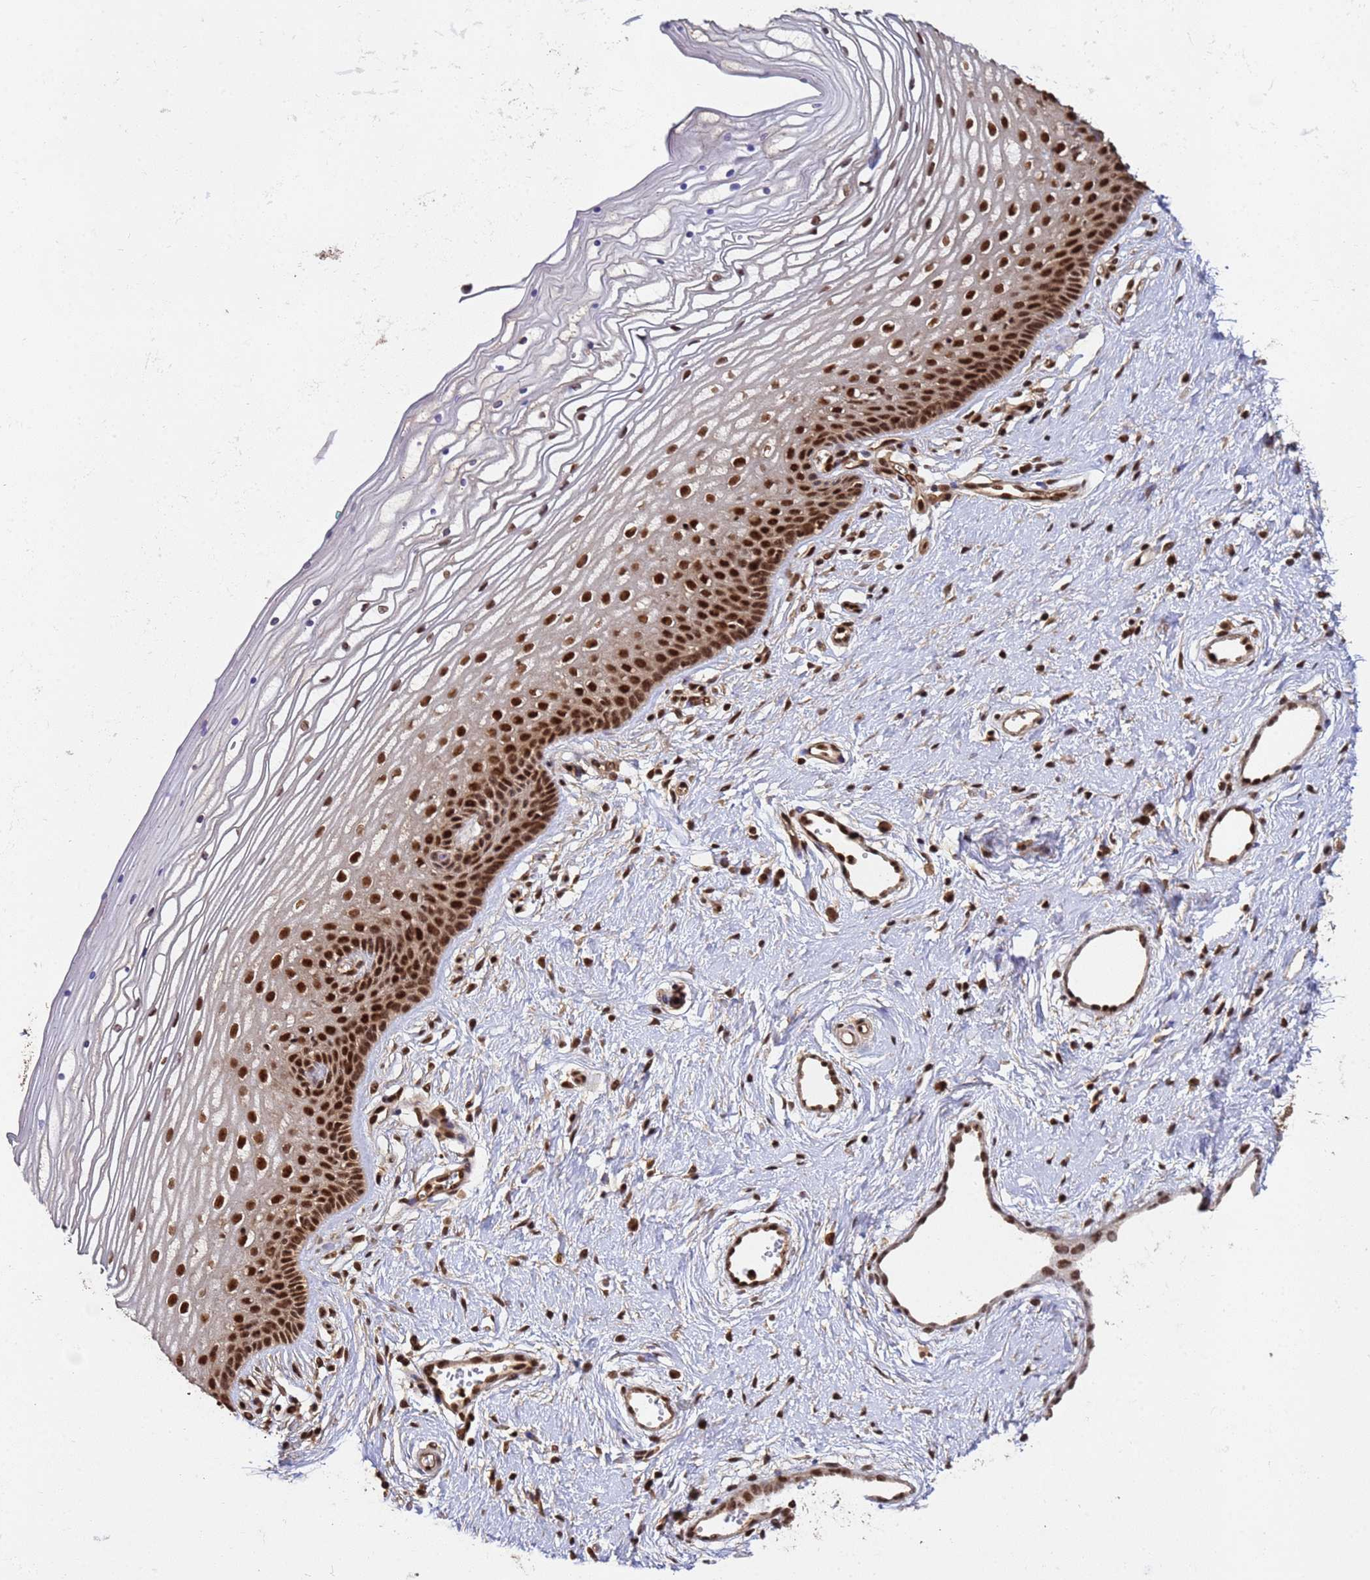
{"staining": {"intensity": "strong", "quantity": ">75%", "location": "nuclear"}, "tissue": "vagina", "cell_type": "Squamous epithelial cells", "image_type": "normal", "snomed": [{"axis": "morphology", "description": "Normal tissue, NOS"}, {"axis": "topography", "description": "Vagina"}], "caption": "Normal vagina shows strong nuclear positivity in approximately >75% of squamous epithelial cells The protein is stained brown, and the nuclei are stained in blue (DAB IHC with brightfield microscopy, high magnification)..", "gene": "SYF2", "patient": {"sex": "female", "age": 46}}